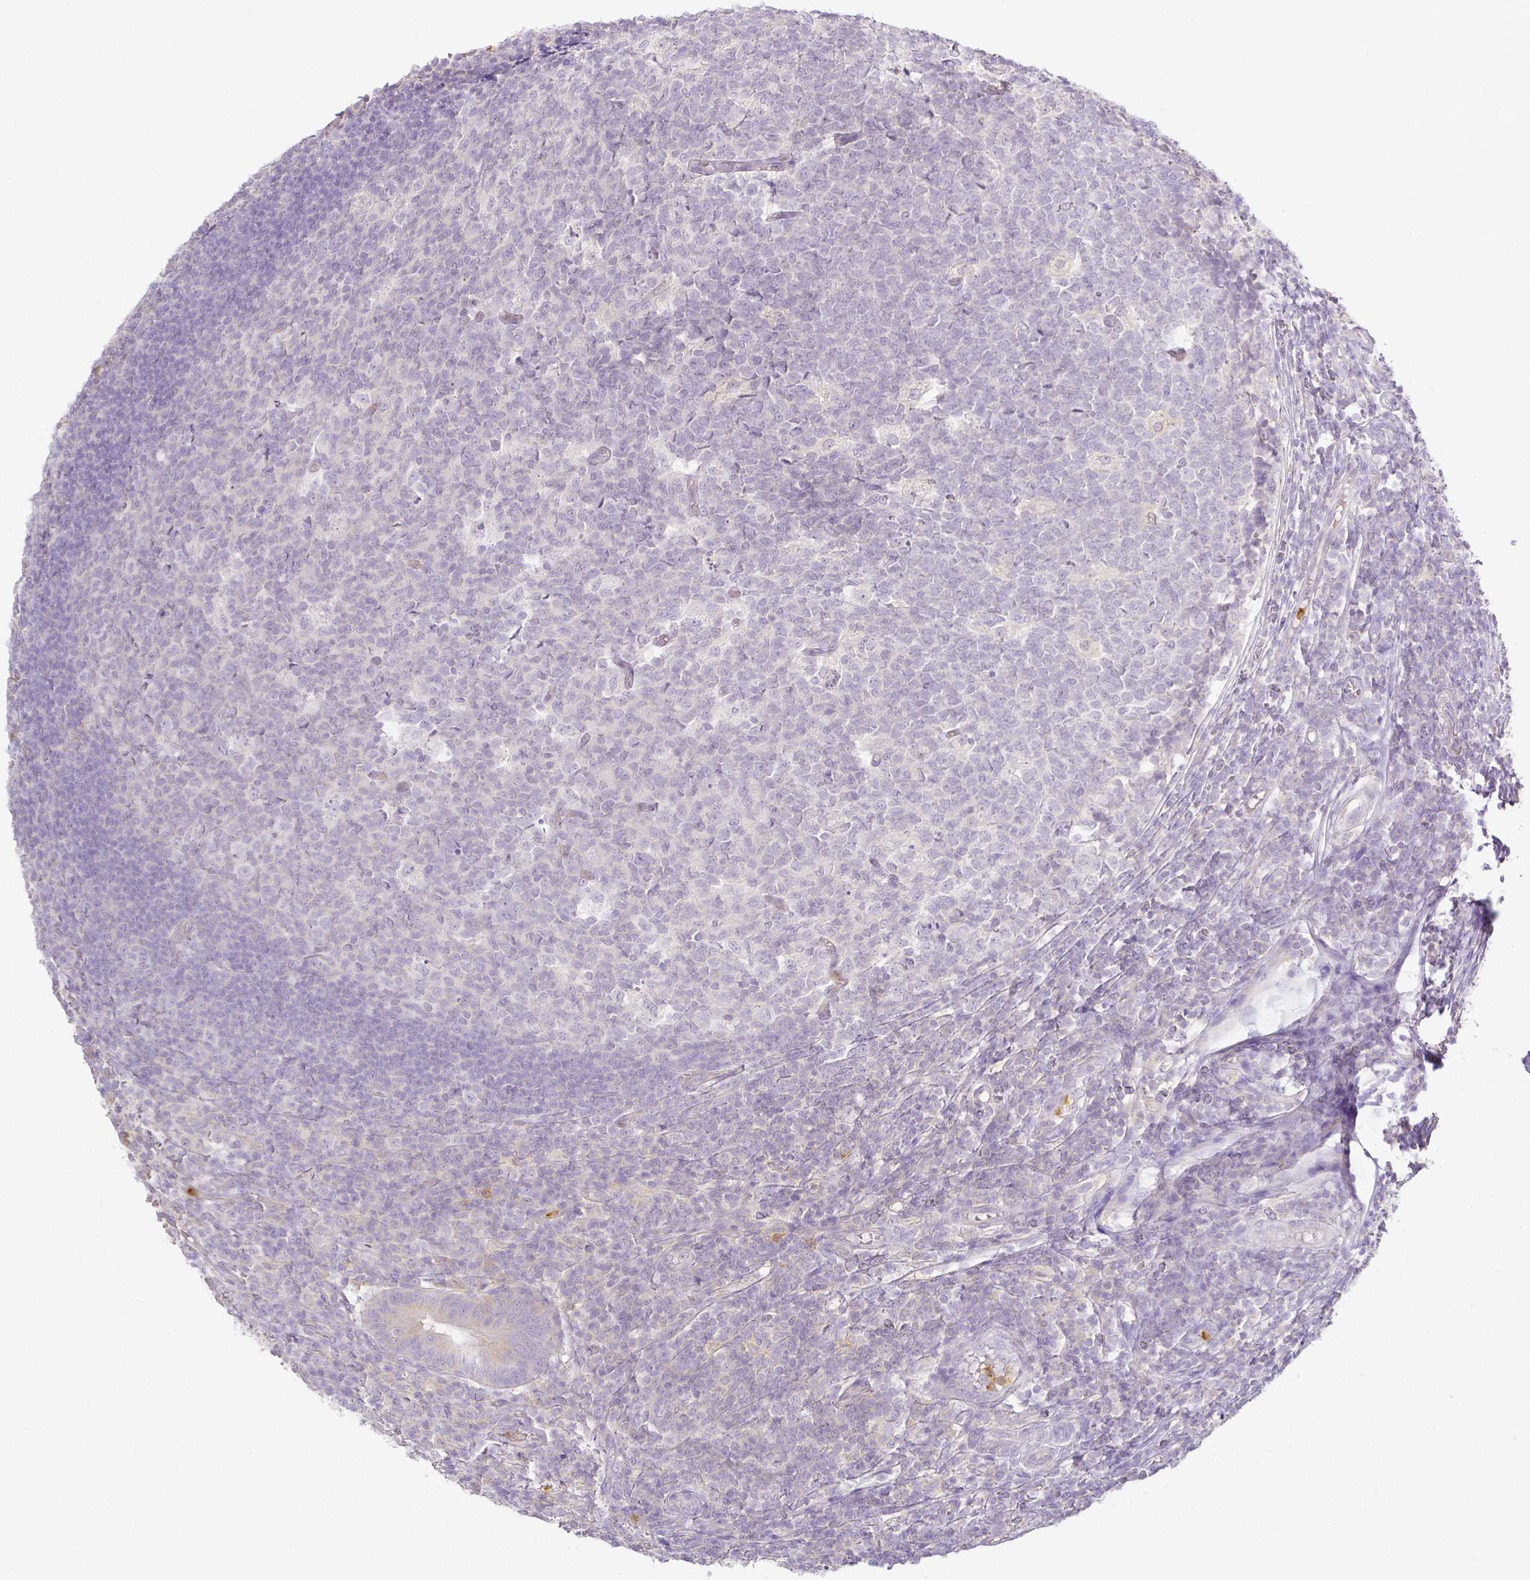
{"staining": {"intensity": "negative", "quantity": "none", "location": "none"}, "tissue": "appendix", "cell_type": "Glandular cells", "image_type": "normal", "snomed": [{"axis": "morphology", "description": "Normal tissue, NOS"}, {"axis": "topography", "description": "Appendix"}], "caption": "This is an immunohistochemistry (IHC) micrograph of normal appendix. There is no positivity in glandular cells.", "gene": "KCNH1", "patient": {"sex": "male", "age": 18}}